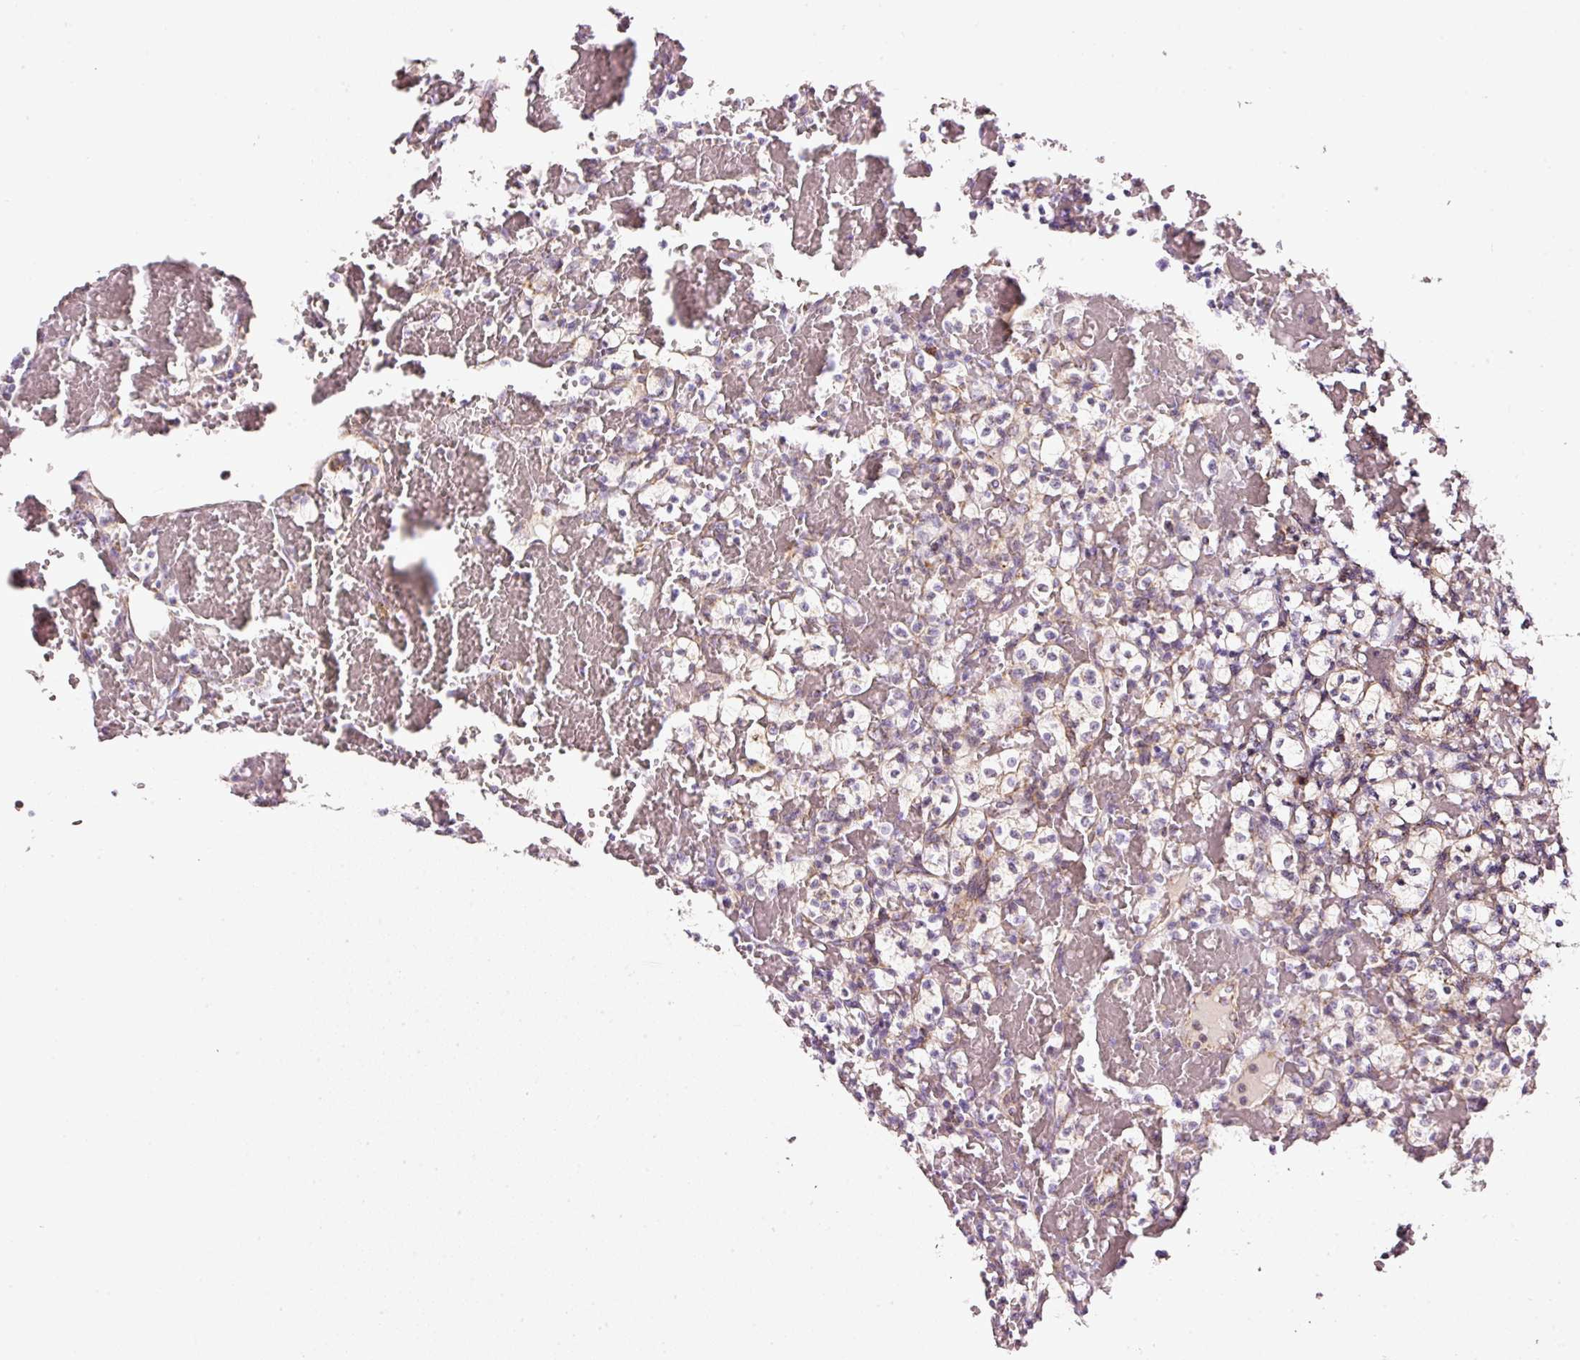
{"staining": {"intensity": "negative", "quantity": "none", "location": "none"}, "tissue": "renal cancer", "cell_type": "Tumor cells", "image_type": "cancer", "snomed": [{"axis": "morphology", "description": "Adenocarcinoma, NOS"}, {"axis": "topography", "description": "Kidney"}], "caption": "DAB (3,3'-diaminobenzidine) immunohistochemical staining of adenocarcinoma (renal) shows no significant expression in tumor cells. Nuclei are stained in blue.", "gene": "FAM78B", "patient": {"sex": "female", "age": 60}}